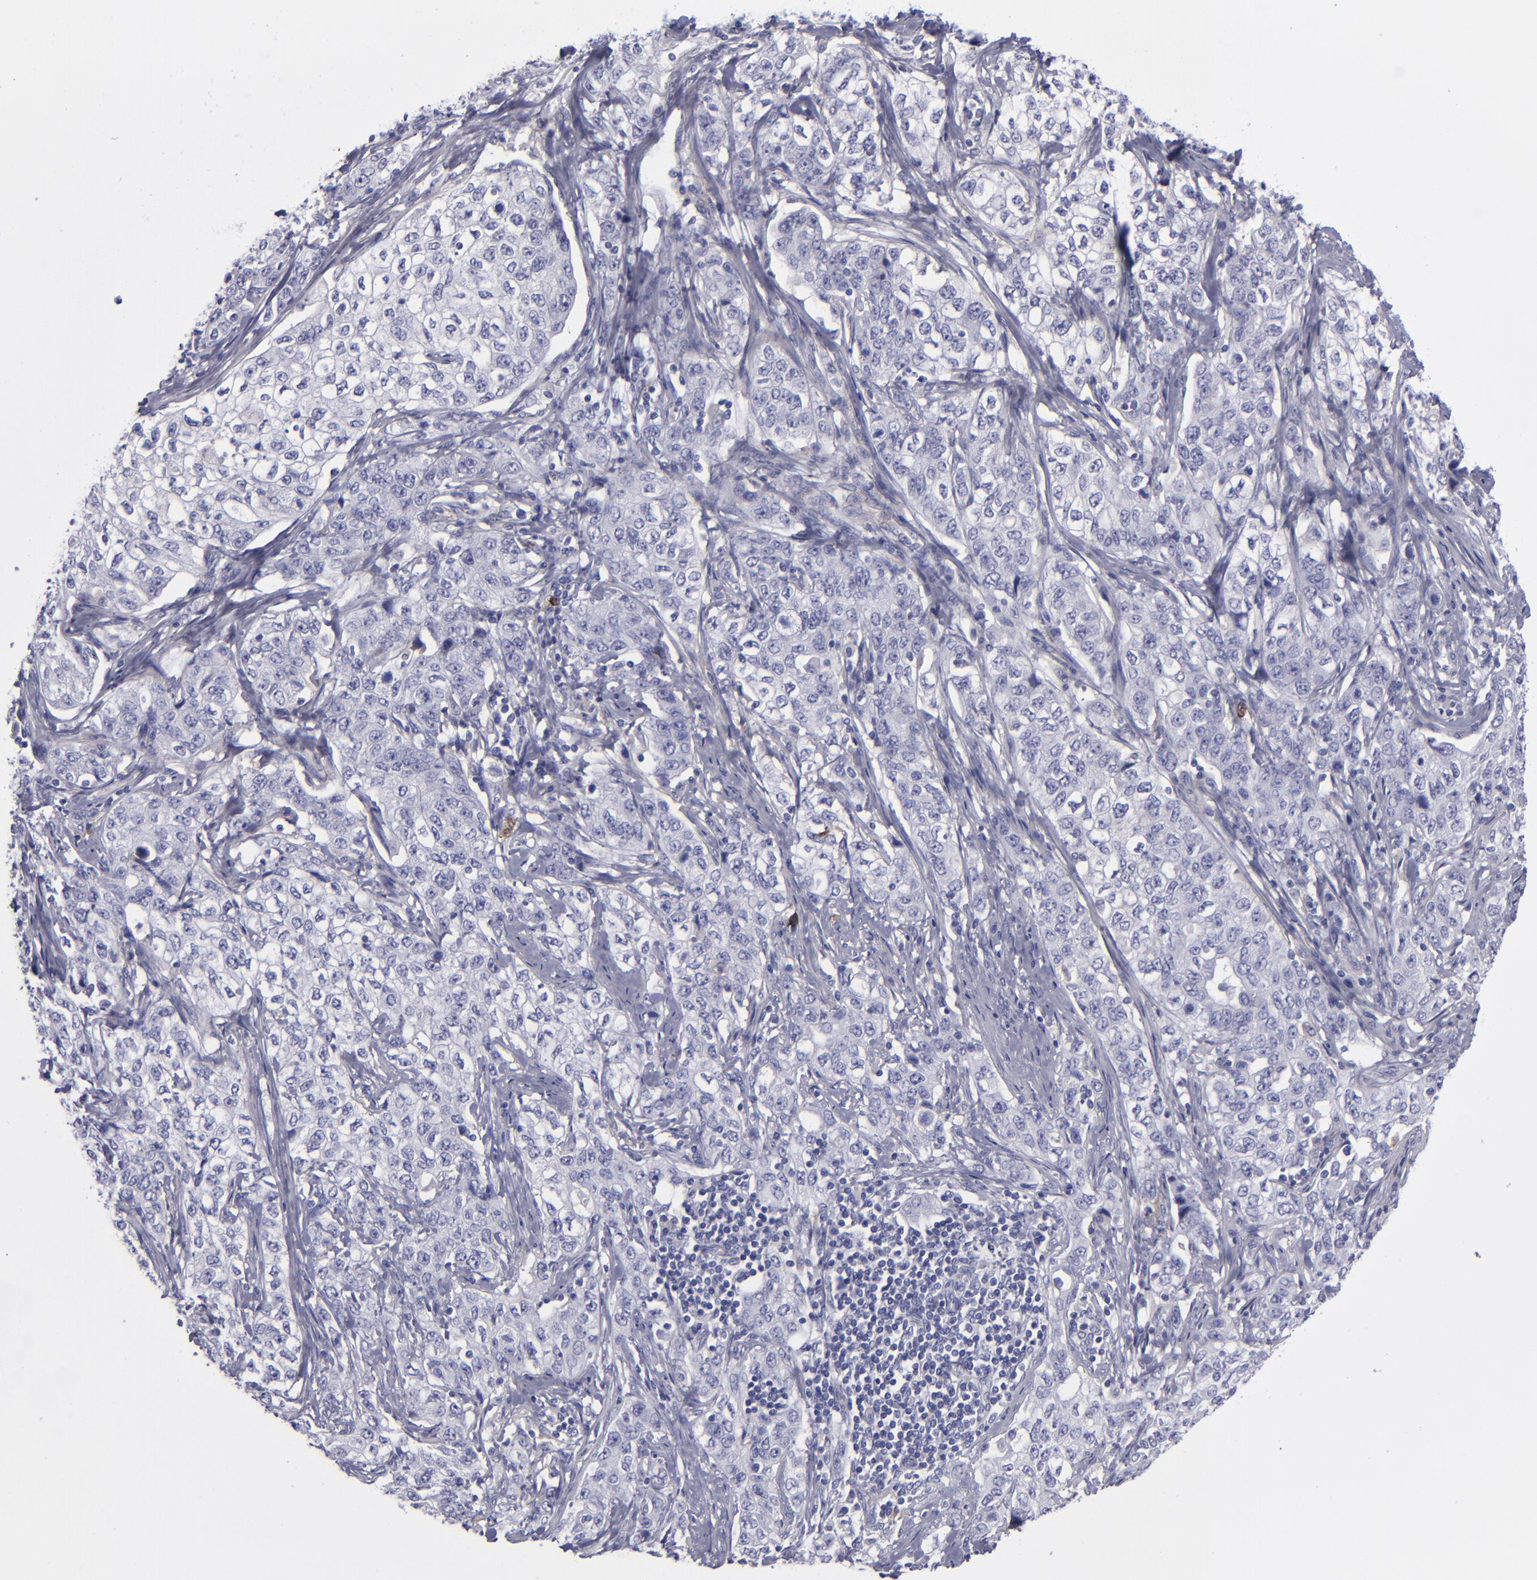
{"staining": {"intensity": "negative", "quantity": "none", "location": "none"}, "tissue": "stomach cancer", "cell_type": "Tumor cells", "image_type": "cancer", "snomed": [{"axis": "morphology", "description": "Adenocarcinoma, NOS"}, {"axis": "topography", "description": "Stomach"}], "caption": "This photomicrograph is of stomach cancer (adenocarcinoma) stained with immunohistochemistry to label a protein in brown with the nuclei are counter-stained blue. There is no staining in tumor cells. Nuclei are stained in blue.", "gene": "ANPEP", "patient": {"sex": "male", "age": 48}}